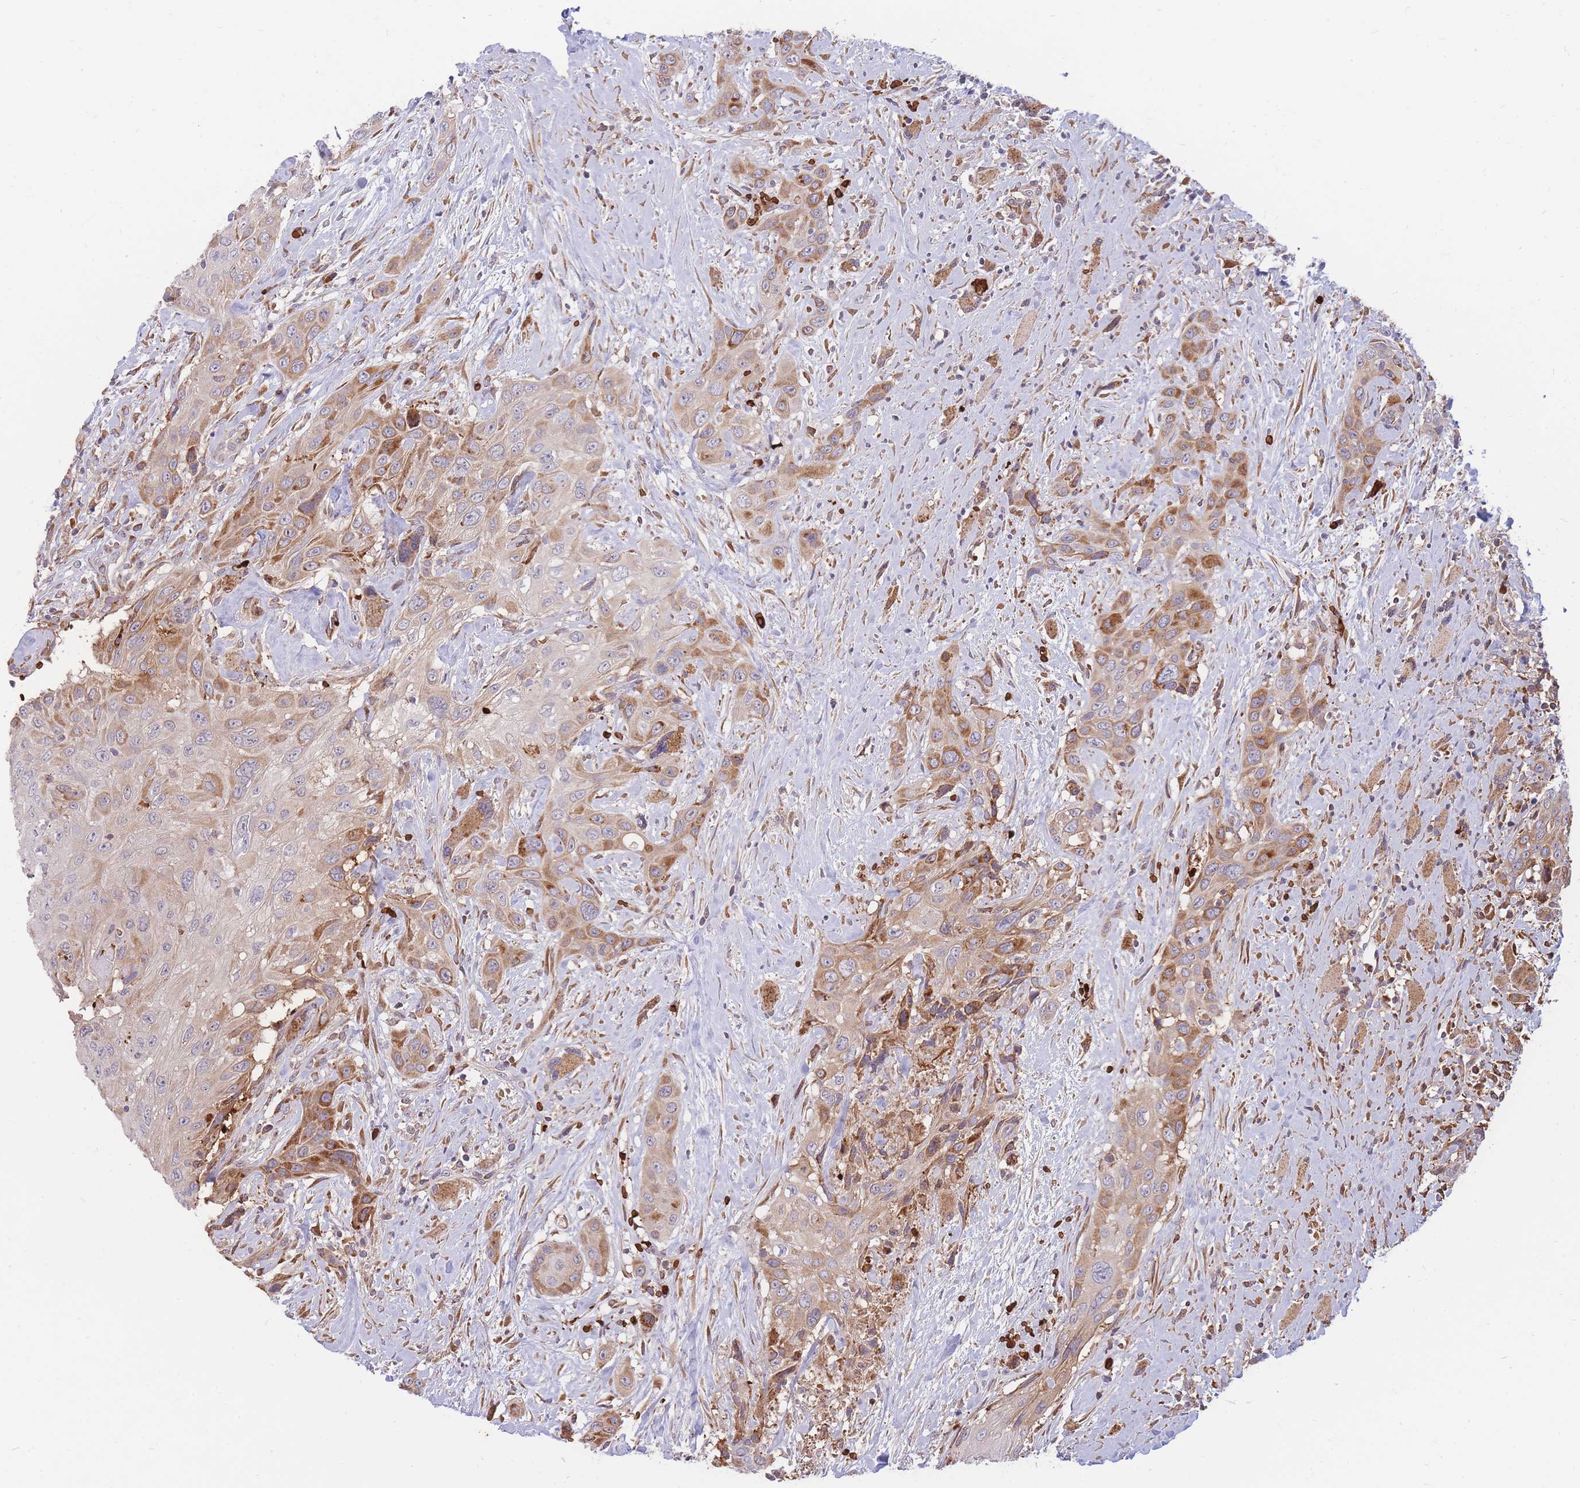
{"staining": {"intensity": "moderate", "quantity": "25%-75%", "location": "cytoplasmic/membranous"}, "tissue": "head and neck cancer", "cell_type": "Tumor cells", "image_type": "cancer", "snomed": [{"axis": "morphology", "description": "Squamous cell carcinoma, NOS"}, {"axis": "topography", "description": "Head-Neck"}], "caption": "IHC micrograph of neoplastic tissue: human head and neck squamous cell carcinoma stained using IHC displays medium levels of moderate protein expression localized specifically in the cytoplasmic/membranous of tumor cells, appearing as a cytoplasmic/membranous brown color.", "gene": "ATP10D", "patient": {"sex": "male", "age": 81}}